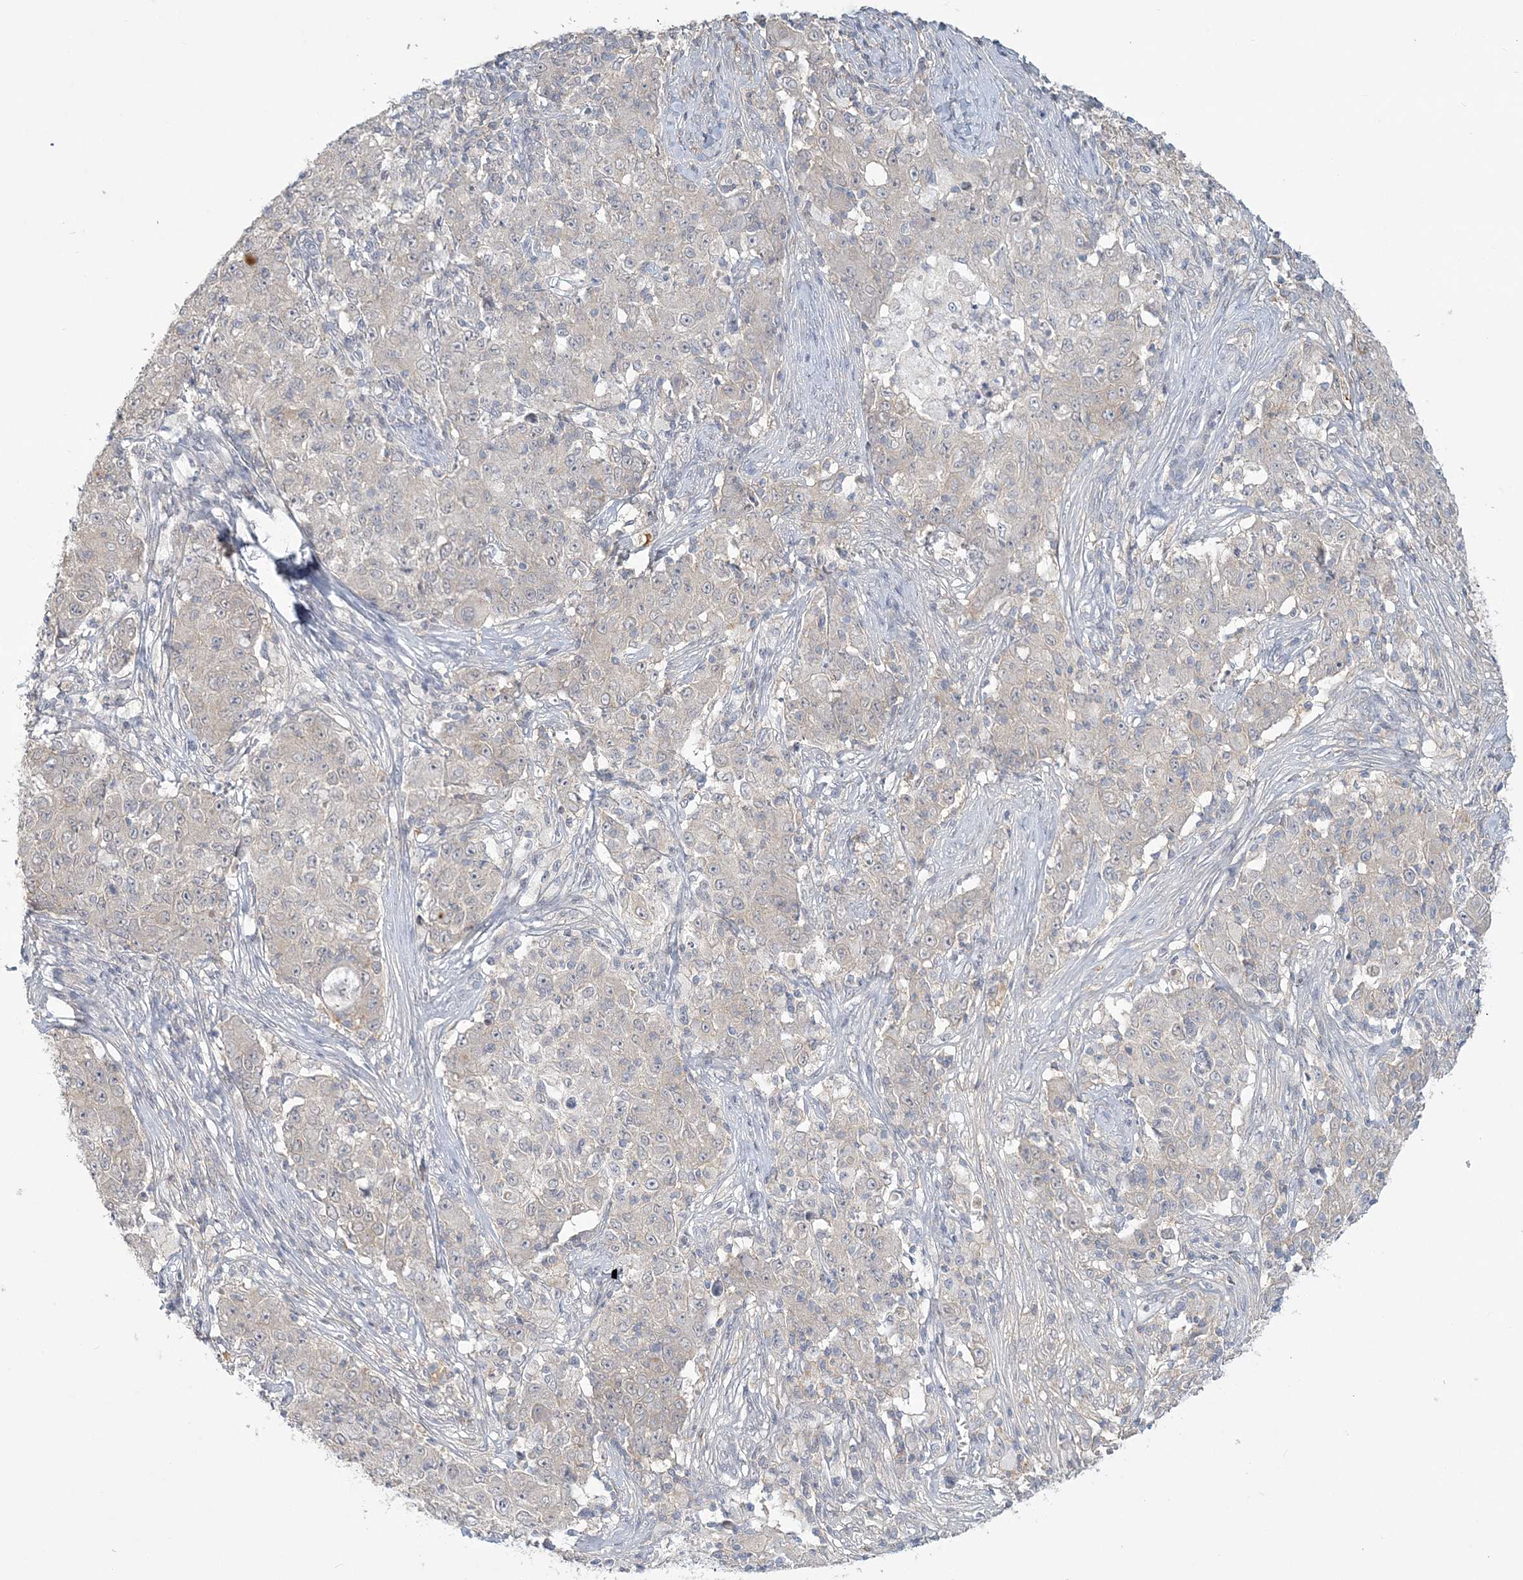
{"staining": {"intensity": "negative", "quantity": "none", "location": "none"}, "tissue": "ovarian cancer", "cell_type": "Tumor cells", "image_type": "cancer", "snomed": [{"axis": "morphology", "description": "Carcinoma, endometroid"}, {"axis": "topography", "description": "Ovary"}], "caption": "High magnification brightfield microscopy of ovarian endometroid carcinoma stained with DAB (brown) and counterstained with hematoxylin (blue): tumor cells show no significant expression.", "gene": "ANKS1A", "patient": {"sex": "female", "age": 42}}